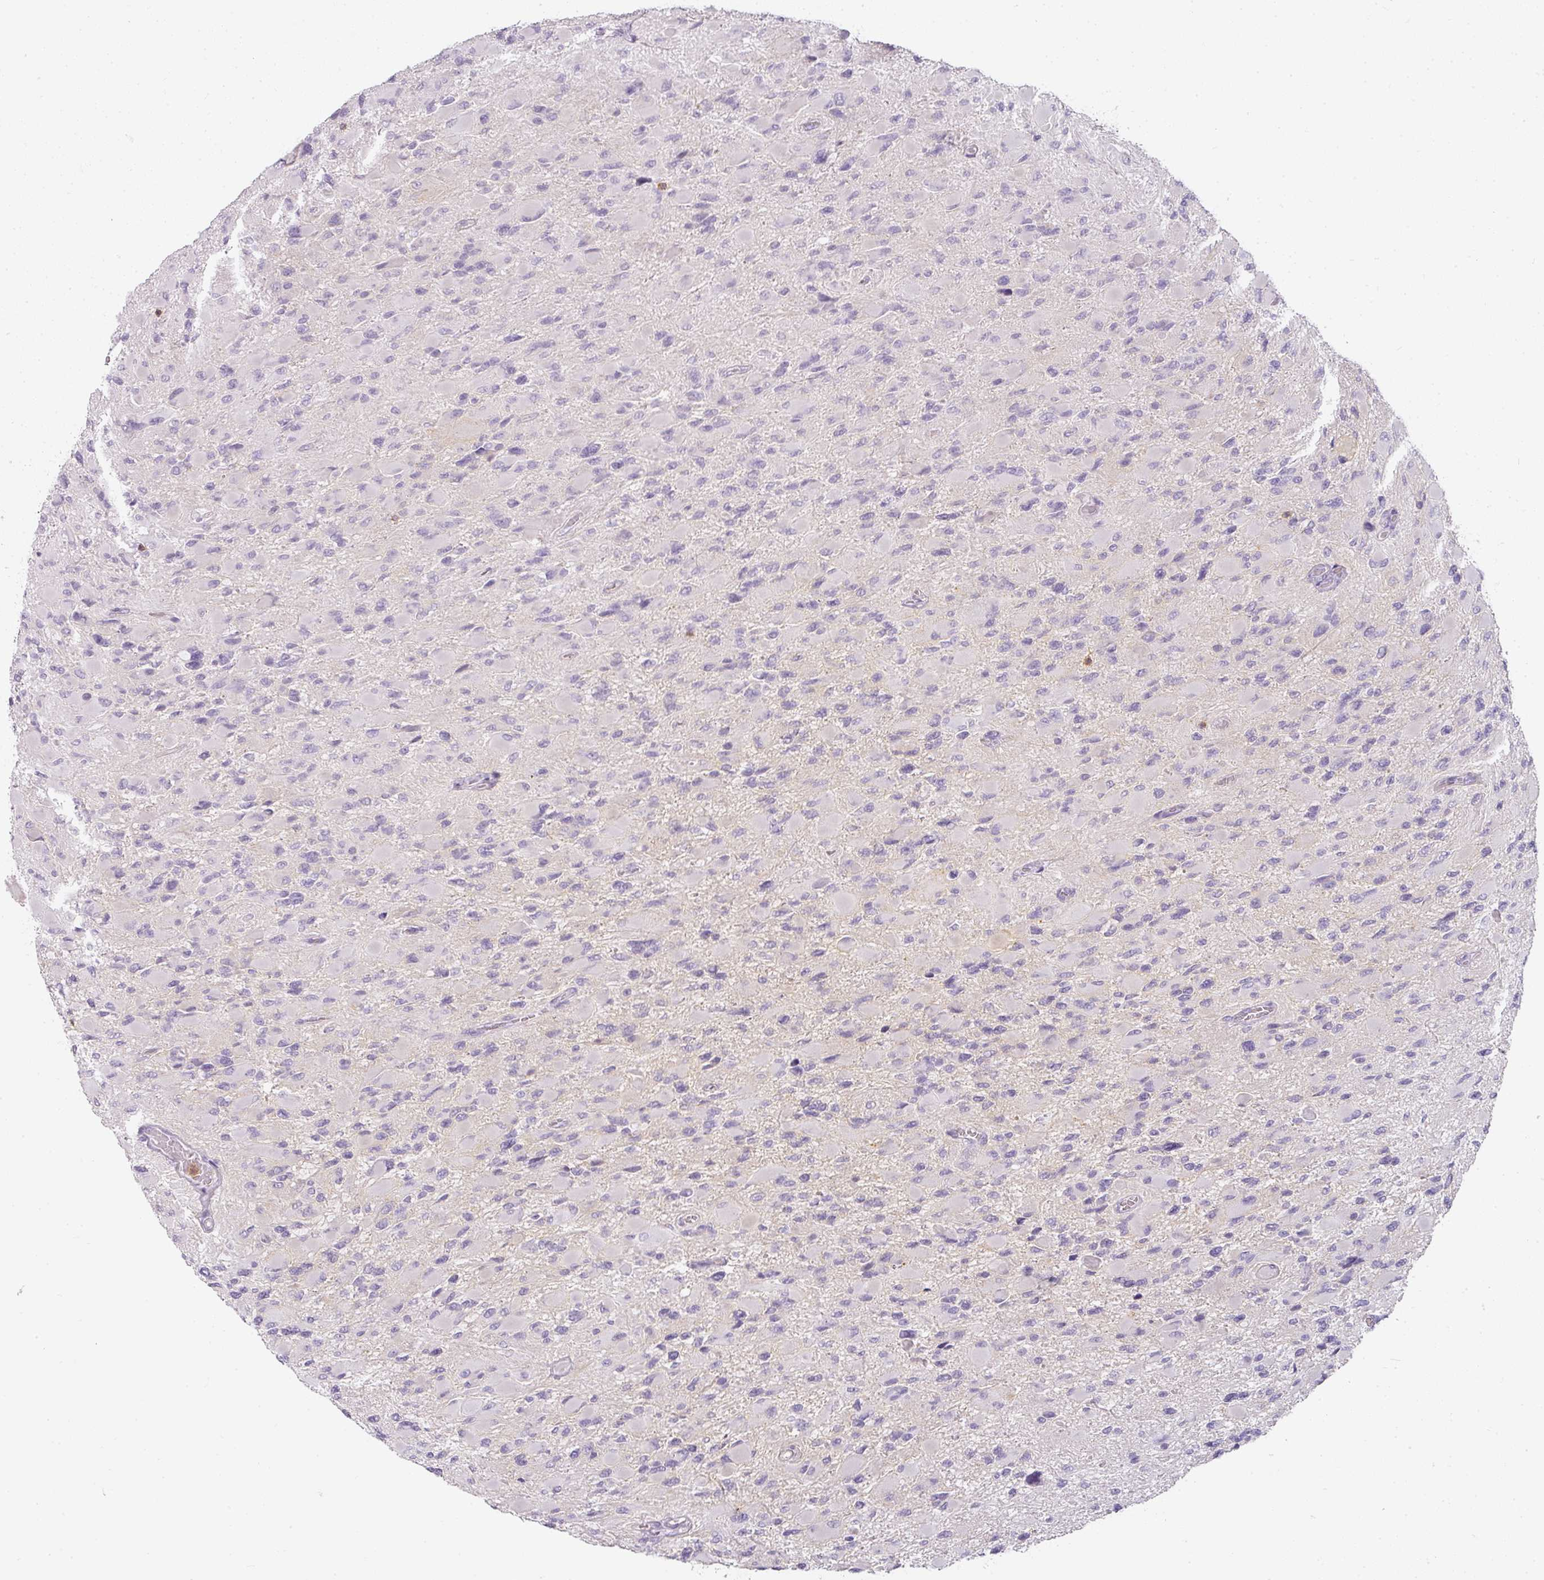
{"staining": {"intensity": "negative", "quantity": "none", "location": "none"}, "tissue": "glioma", "cell_type": "Tumor cells", "image_type": "cancer", "snomed": [{"axis": "morphology", "description": "Glioma, malignant, High grade"}, {"axis": "topography", "description": "Cerebral cortex"}], "caption": "Tumor cells show no significant protein positivity in malignant glioma (high-grade).", "gene": "TMEM42", "patient": {"sex": "female", "age": 36}}